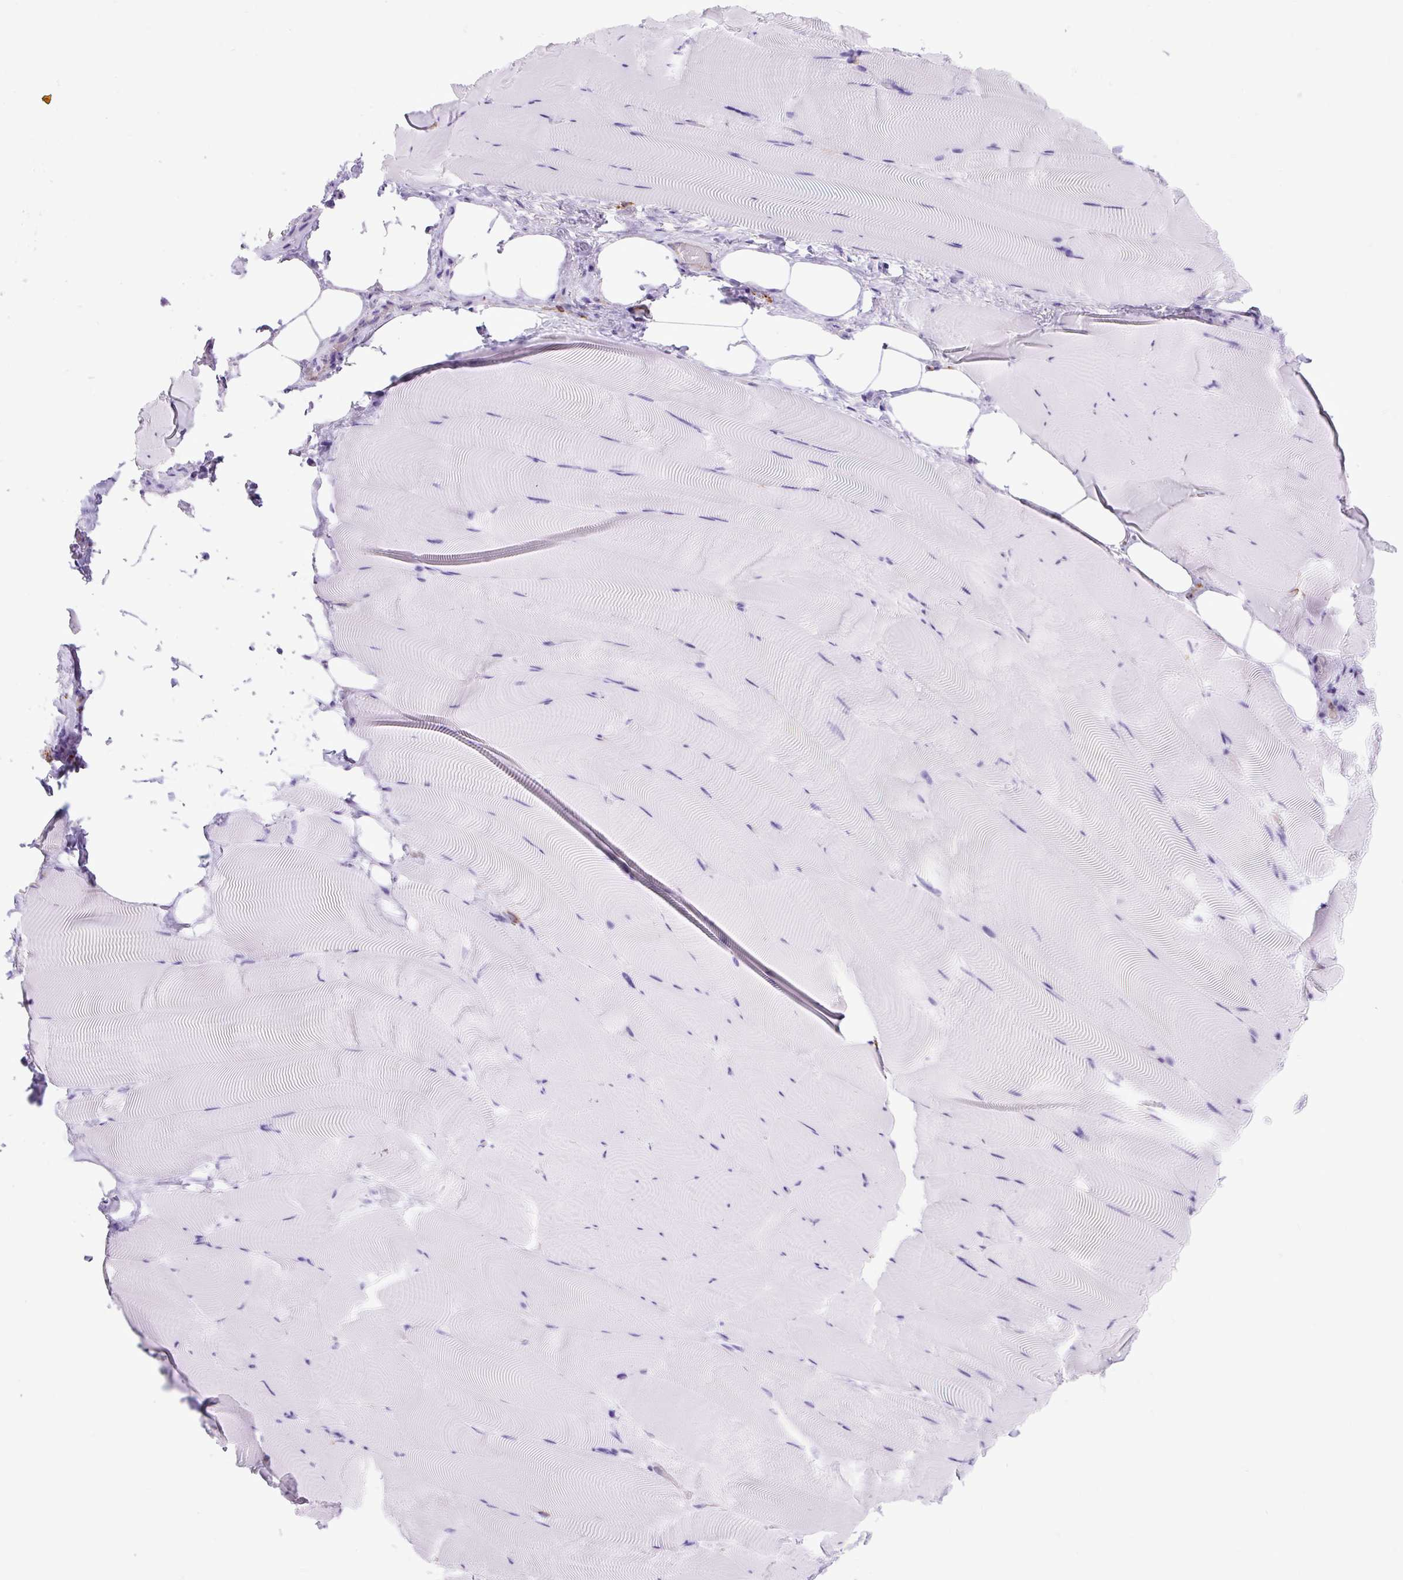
{"staining": {"intensity": "negative", "quantity": "none", "location": "none"}, "tissue": "skeletal muscle", "cell_type": "Myocytes", "image_type": "normal", "snomed": [{"axis": "morphology", "description": "Normal tissue, NOS"}, {"axis": "topography", "description": "Skeletal muscle"}], "caption": "Image shows no significant protein expression in myocytes of benign skeletal muscle.", "gene": "HLA", "patient": {"sex": "female", "age": 64}}